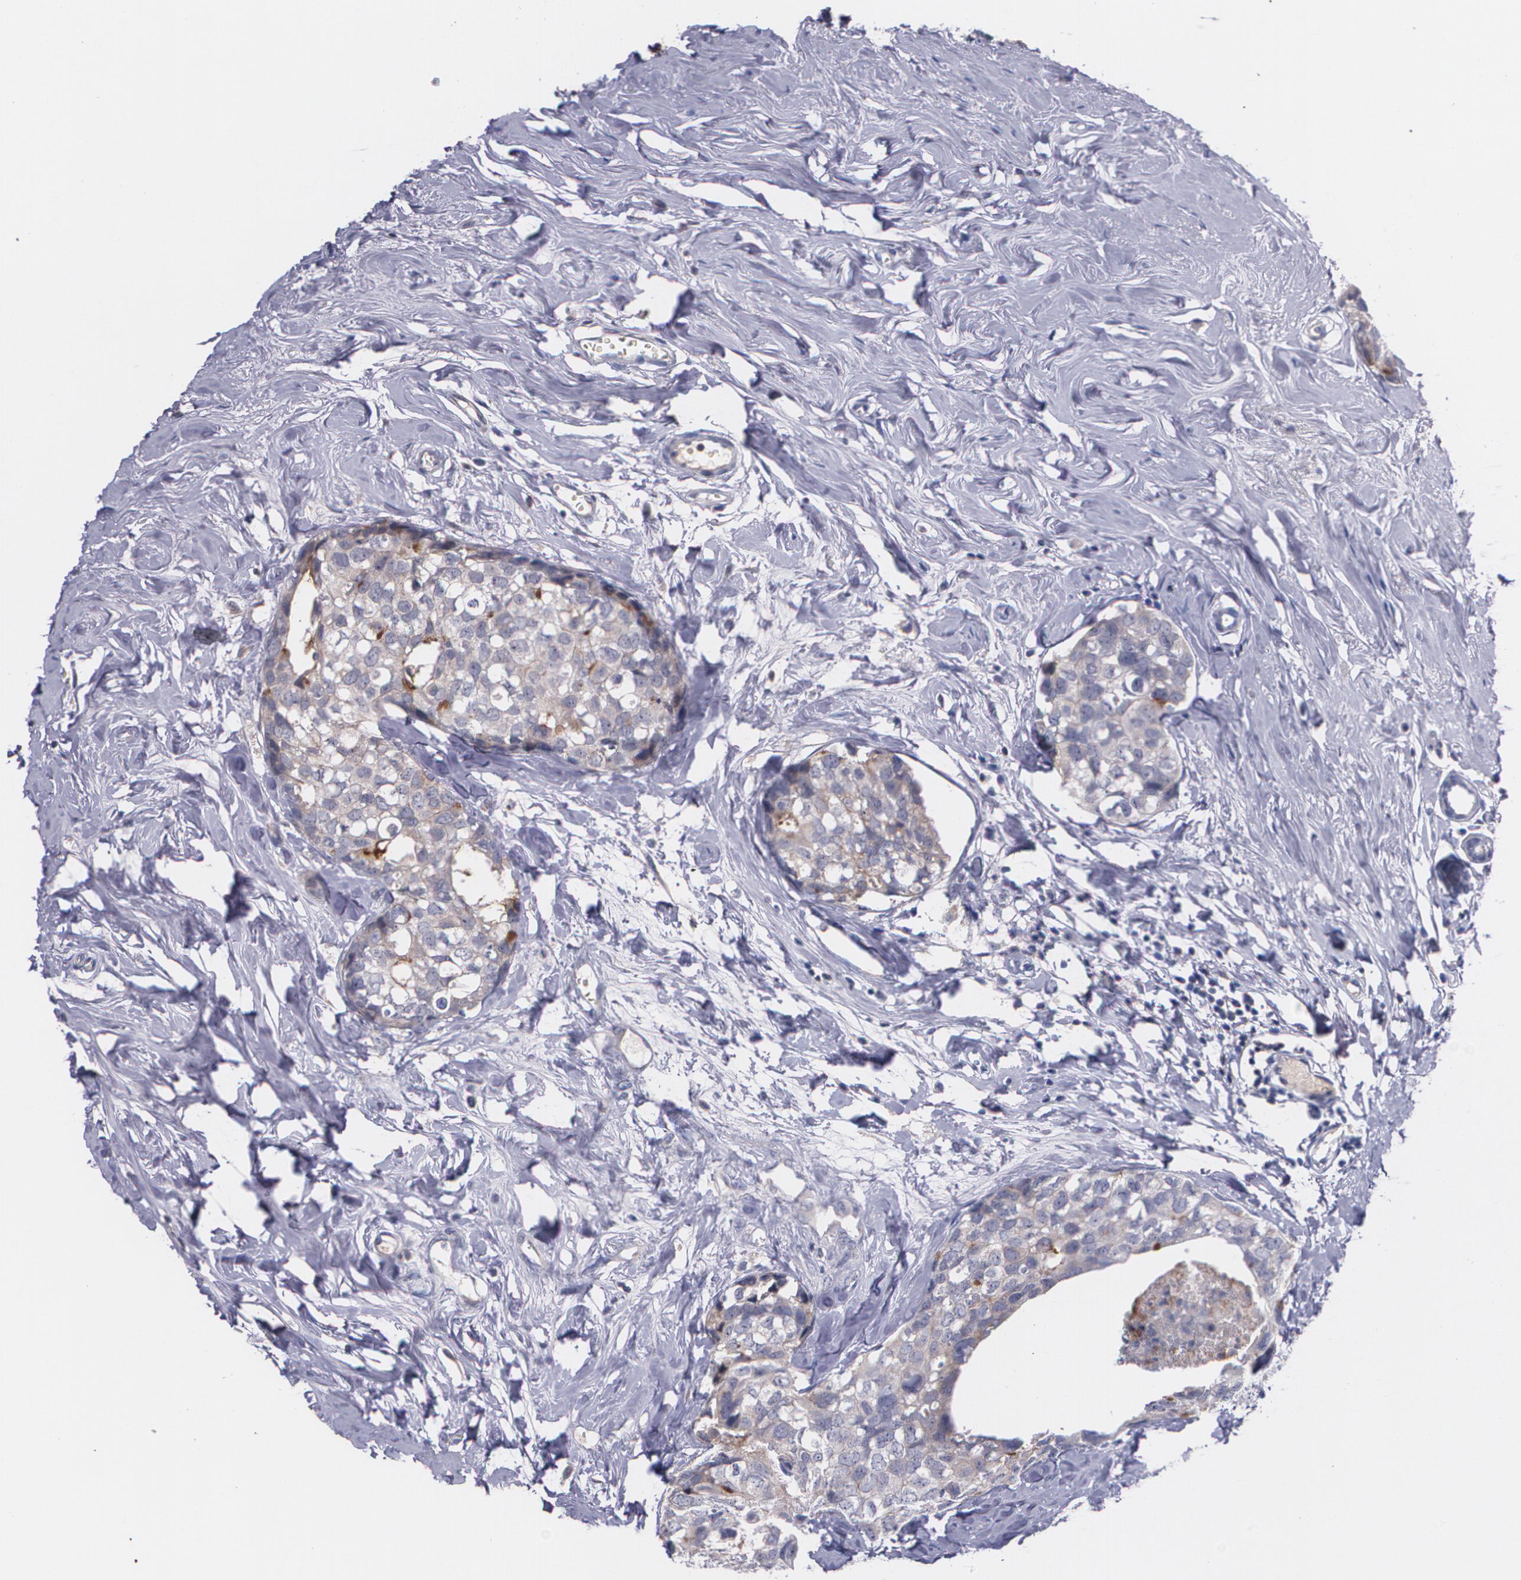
{"staining": {"intensity": "weak", "quantity": "25%-75%", "location": "cytoplasmic/membranous"}, "tissue": "breast cancer", "cell_type": "Tumor cells", "image_type": "cancer", "snomed": [{"axis": "morphology", "description": "Normal tissue, NOS"}, {"axis": "morphology", "description": "Duct carcinoma"}, {"axis": "topography", "description": "Breast"}], "caption": "Immunohistochemical staining of human breast intraductal carcinoma reveals weak cytoplasmic/membranous protein expression in approximately 25%-75% of tumor cells.", "gene": "IFNGR2", "patient": {"sex": "female", "age": 50}}